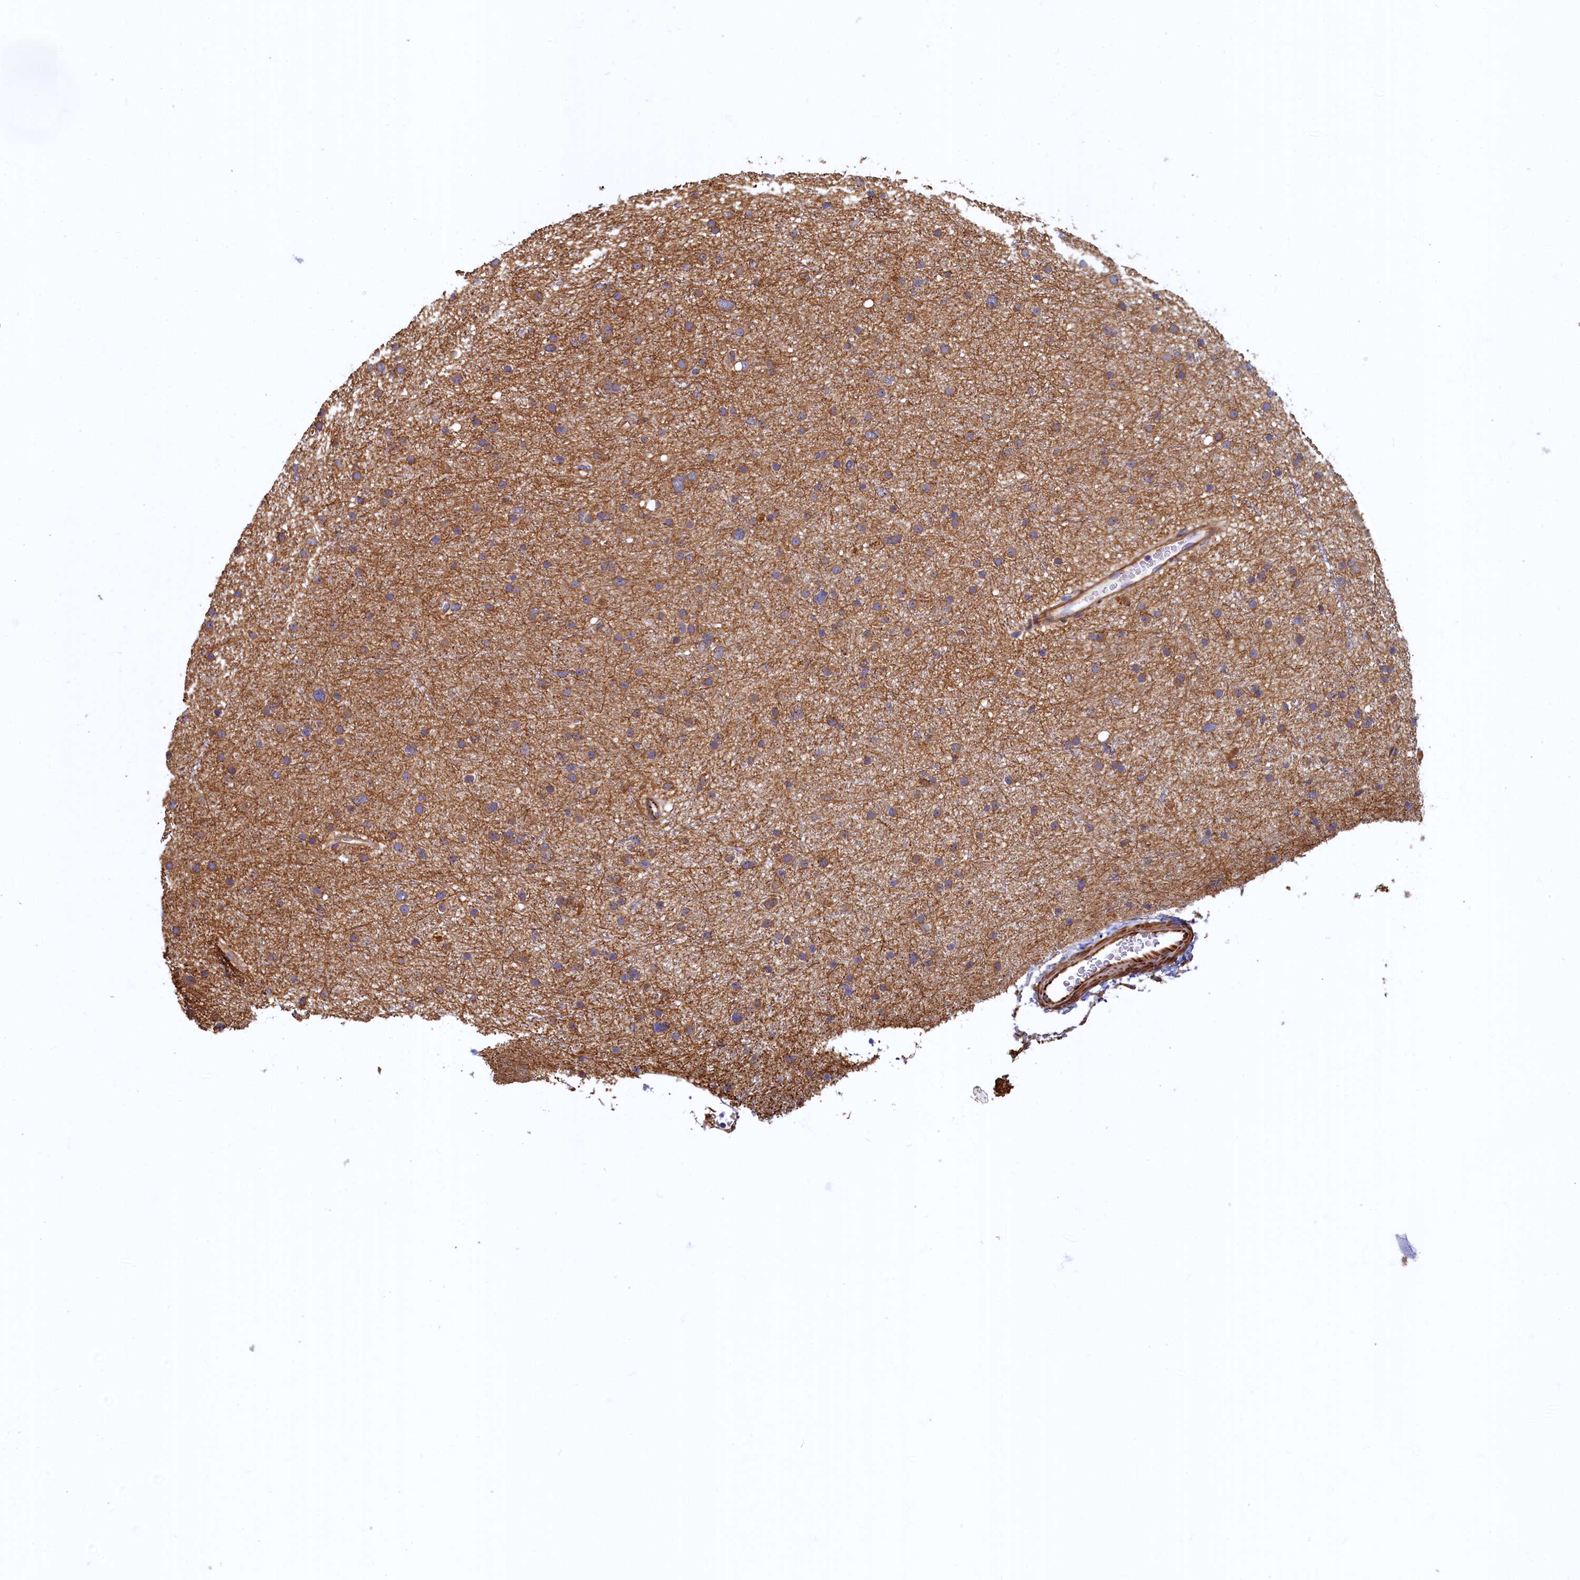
{"staining": {"intensity": "moderate", "quantity": "<25%", "location": "cytoplasmic/membranous"}, "tissue": "glioma", "cell_type": "Tumor cells", "image_type": "cancer", "snomed": [{"axis": "morphology", "description": "Glioma, malignant, Low grade"}, {"axis": "topography", "description": "Cerebral cortex"}], "caption": "The immunohistochemical stain highlights moderate cytoplasmic/membranous expression in tumor cells of glioma tissue.", "gene": "LRRC57", "patient": {"sex": "female", "age": 39}}